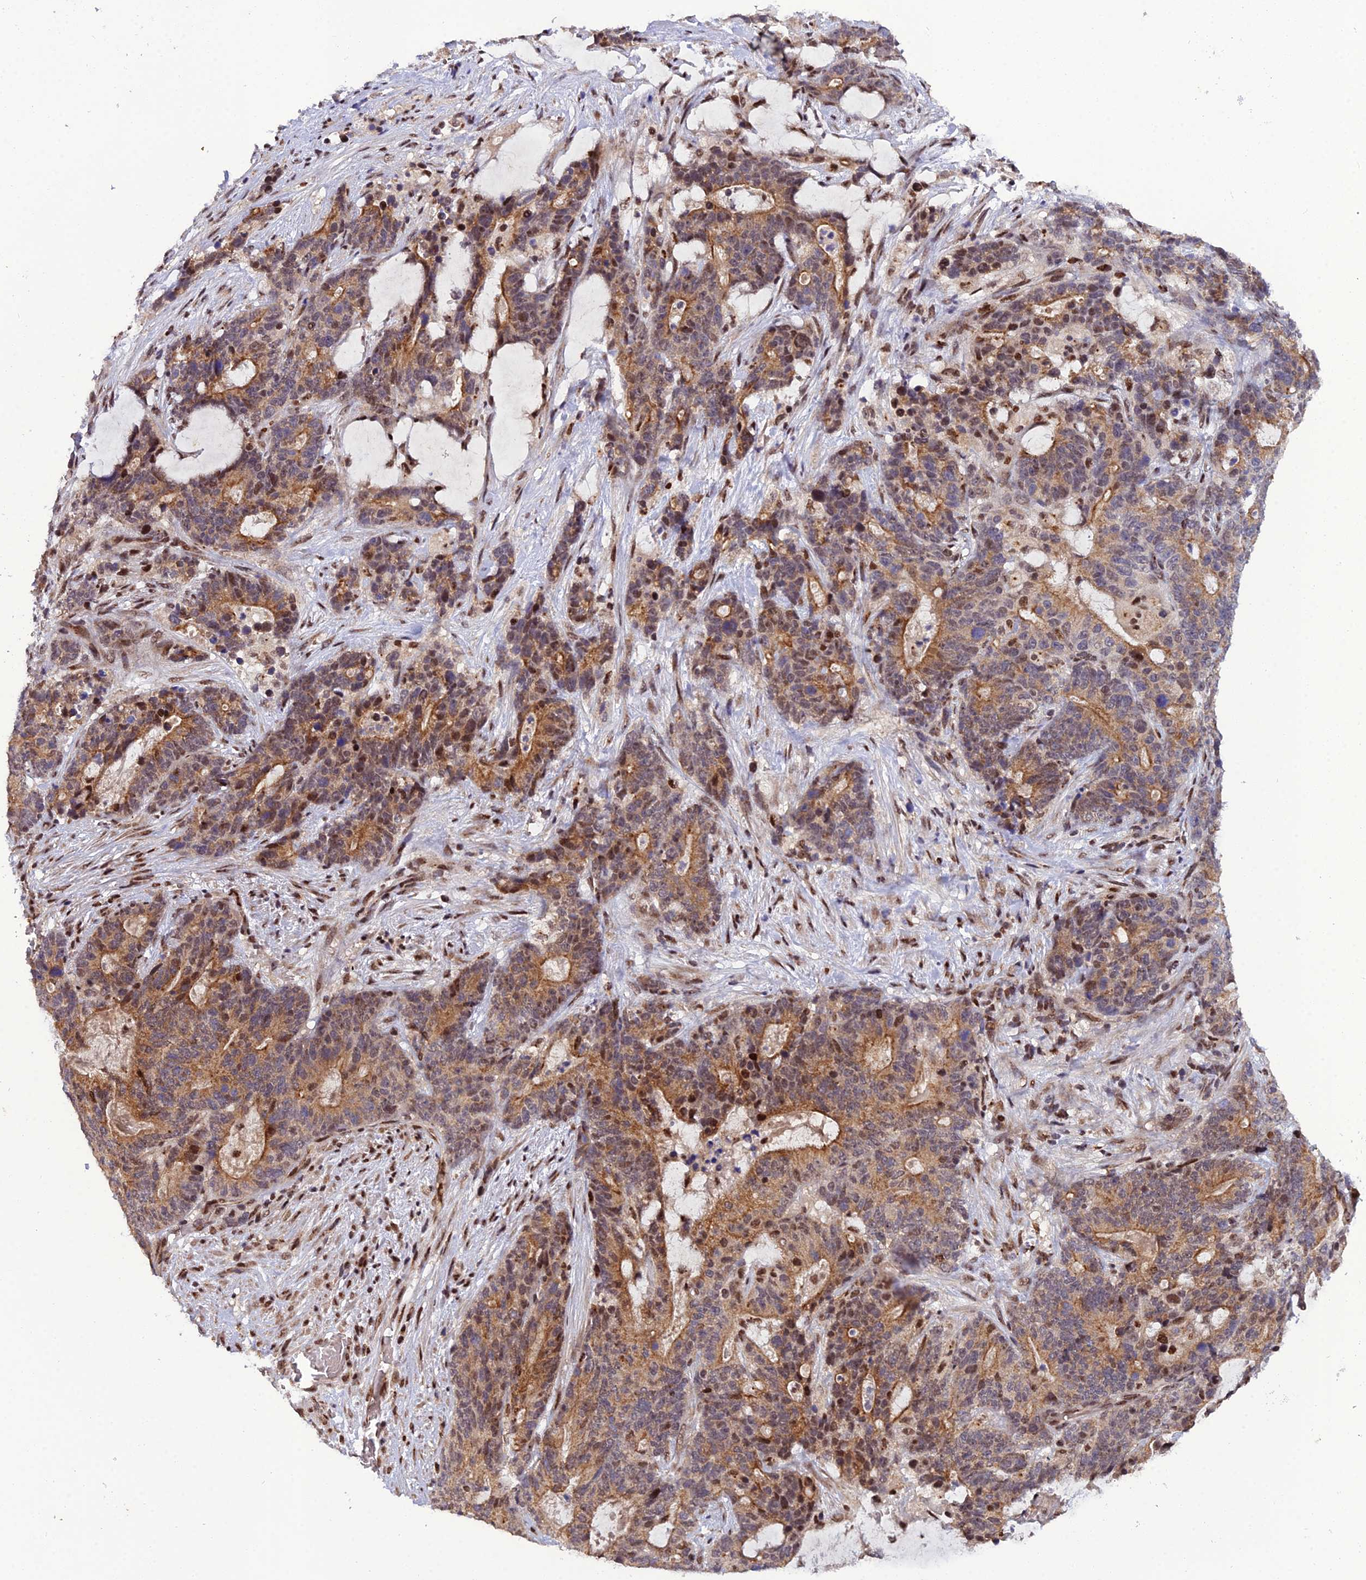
{"staining": {"intensity": "moderate", "quantity": "25%-75%", "location": "cytoplasmic/membranous,nuclear"}, "tissue": "stomach cancer", "cell_type": "Tumor cells", "image_type": "cancer", "snomed": [{"axis": "morphology", "description": "Normal tissue, NOS"}, {"axis": "morphology", "description": "Adenocarcinoma, NOS"}, {"axis": "topography", "description": "Stomach"}], "caption": "This photomicrograph demonstrates immunohistochemistry staining of human stomach cancer (adenocarcinoma), with medium moderate cytoplasmic/membranous and nuclear staining in about 25%-75% of tumor cells.", "gene": "ARL2", "patient": {"sex": "female", "age": 64}}